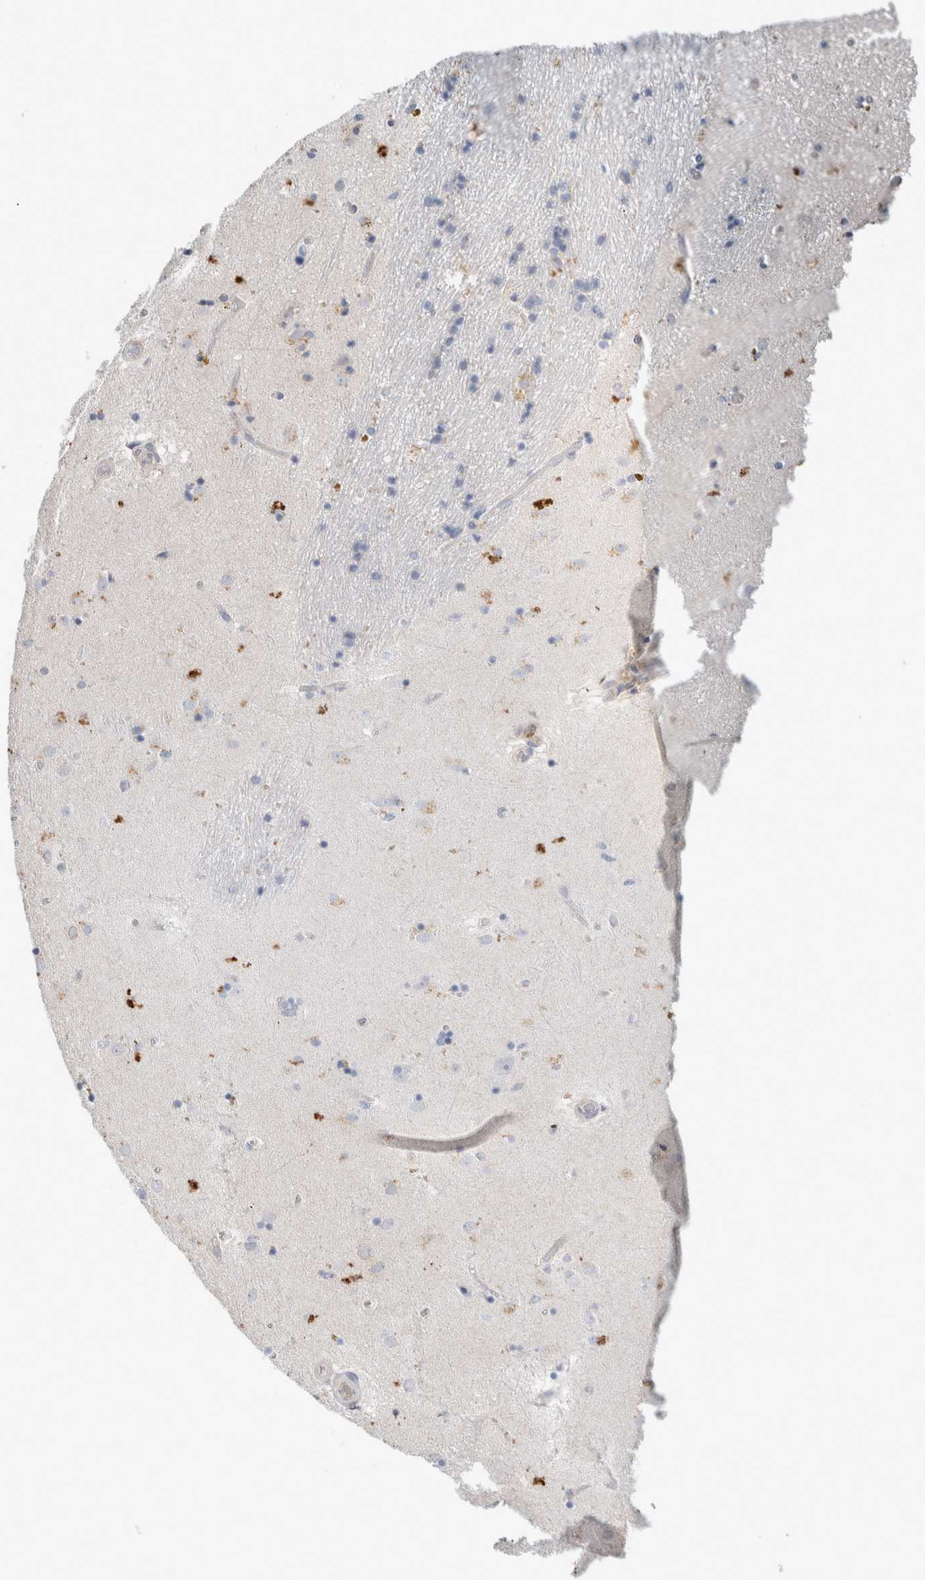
{"staining": {"intensity": "moderate", "quantity": "<25%", "location": "cytoplasmic/membranous"}, "tissue": "caudate", "cell_type": "Glial cells", "image_type": "normal", "snomed": [{"axis": "morphology", "description": "Normal tissue, NOS"}, {"axis": "topography", "description": "Lateral ventricle wall"}], "caption": "The photomicrograph displays staining of benign caudate, revealing moderate cytoplasmic/membranous protein expression (brown color) within glial cells.", "gene": "NFKB2", "patient": {"sex": "male", "age": 70}}